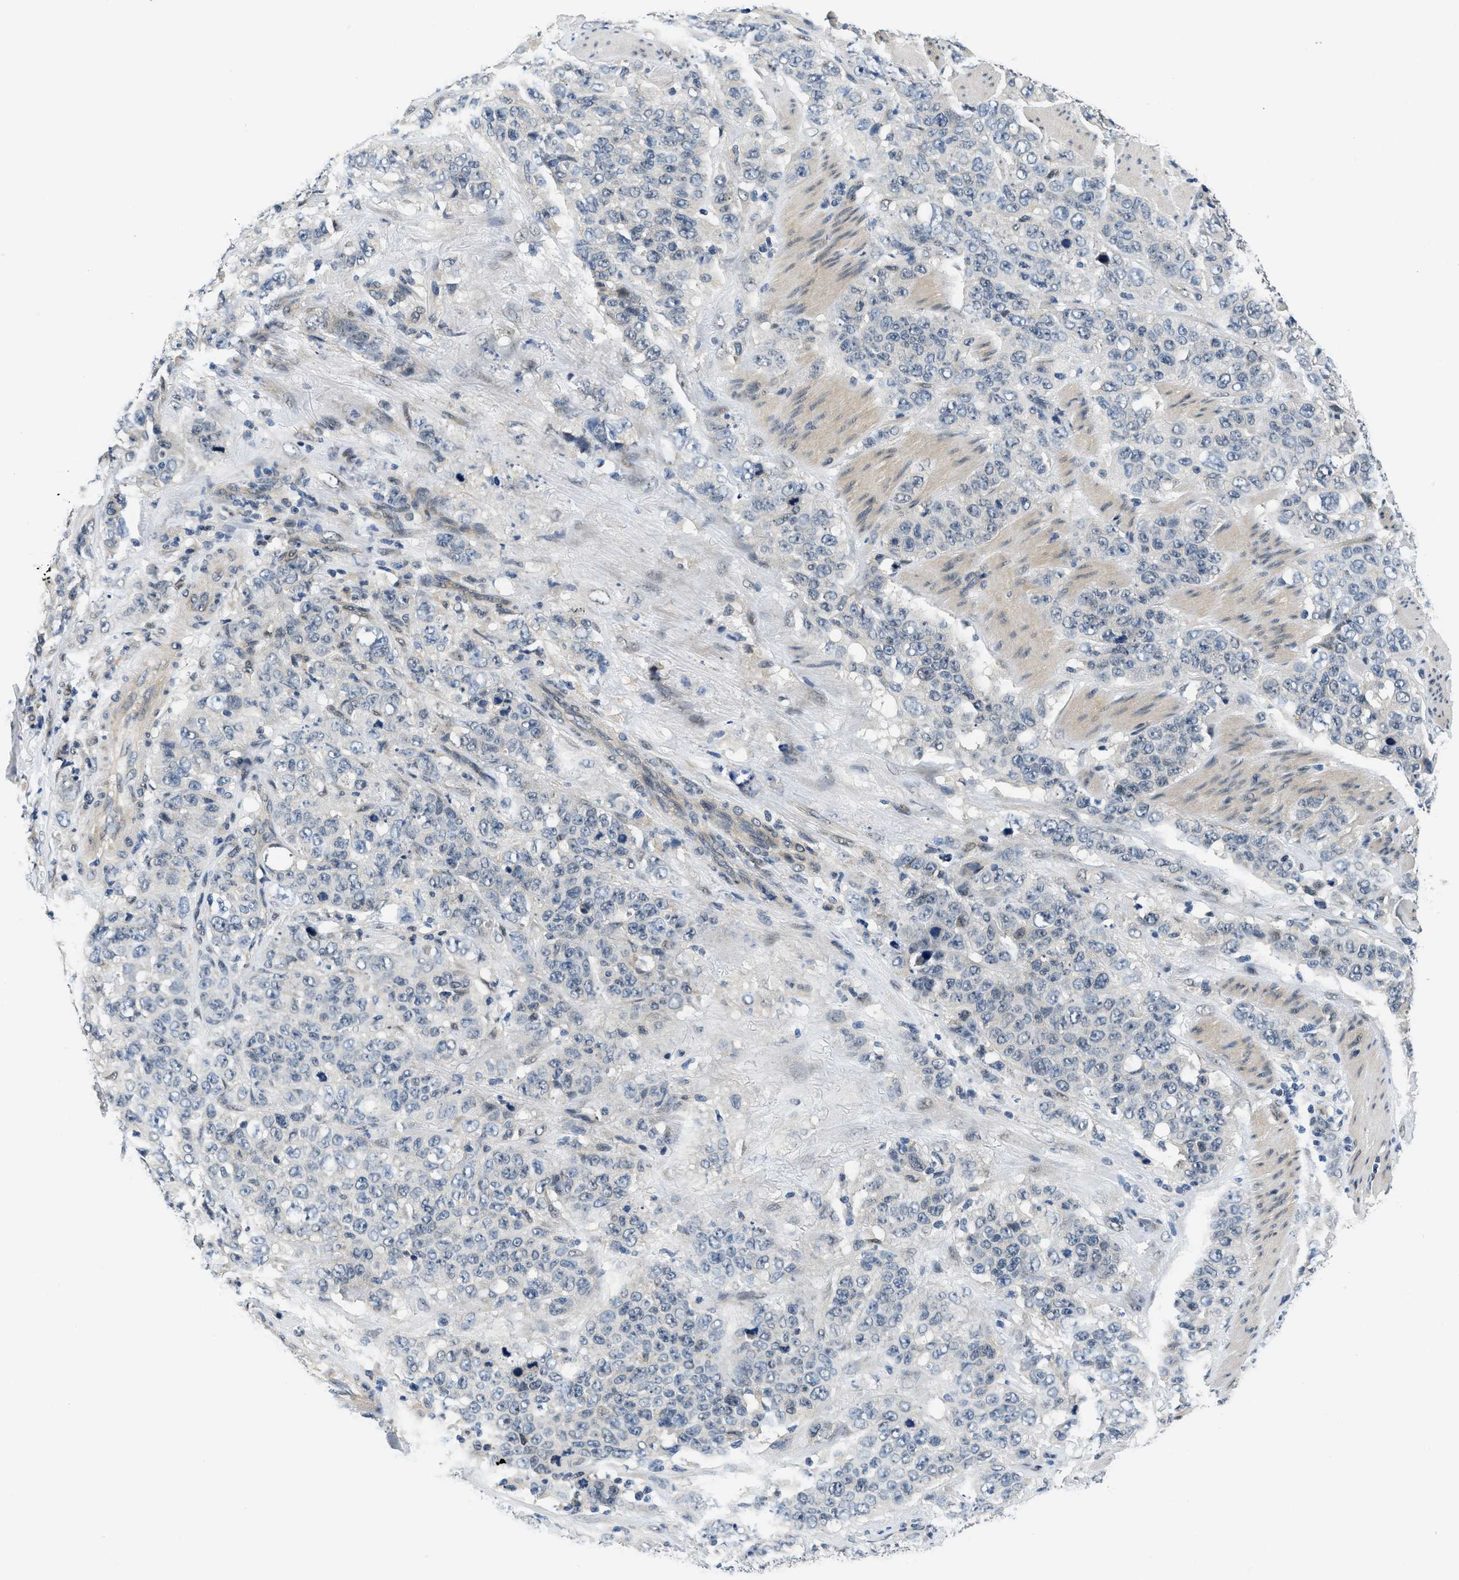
{"staining": {"intensity": "negative", "quantity": "none", "location": "none"}, "tissue": "stomach cancer", "cell_type": "Tumor cells", "image_type": "cancer", "snomed": [{"axis": "morphology", "description": "Adenocarcinoma, NOS"}, {"axis": "topography", "description": "Stomach"}], "caption": "DAB immunohistochemical staining of human stomach adenocarcinoma displays no significant staining in tumor cells. (DAB (3,3'-diaminobenzidine) immunohistochemistry (IHC) visualized using brightfield microscopy, high magnification).", "gene": "SMAD4", "patient": {"sex": "male", "age": 48}}